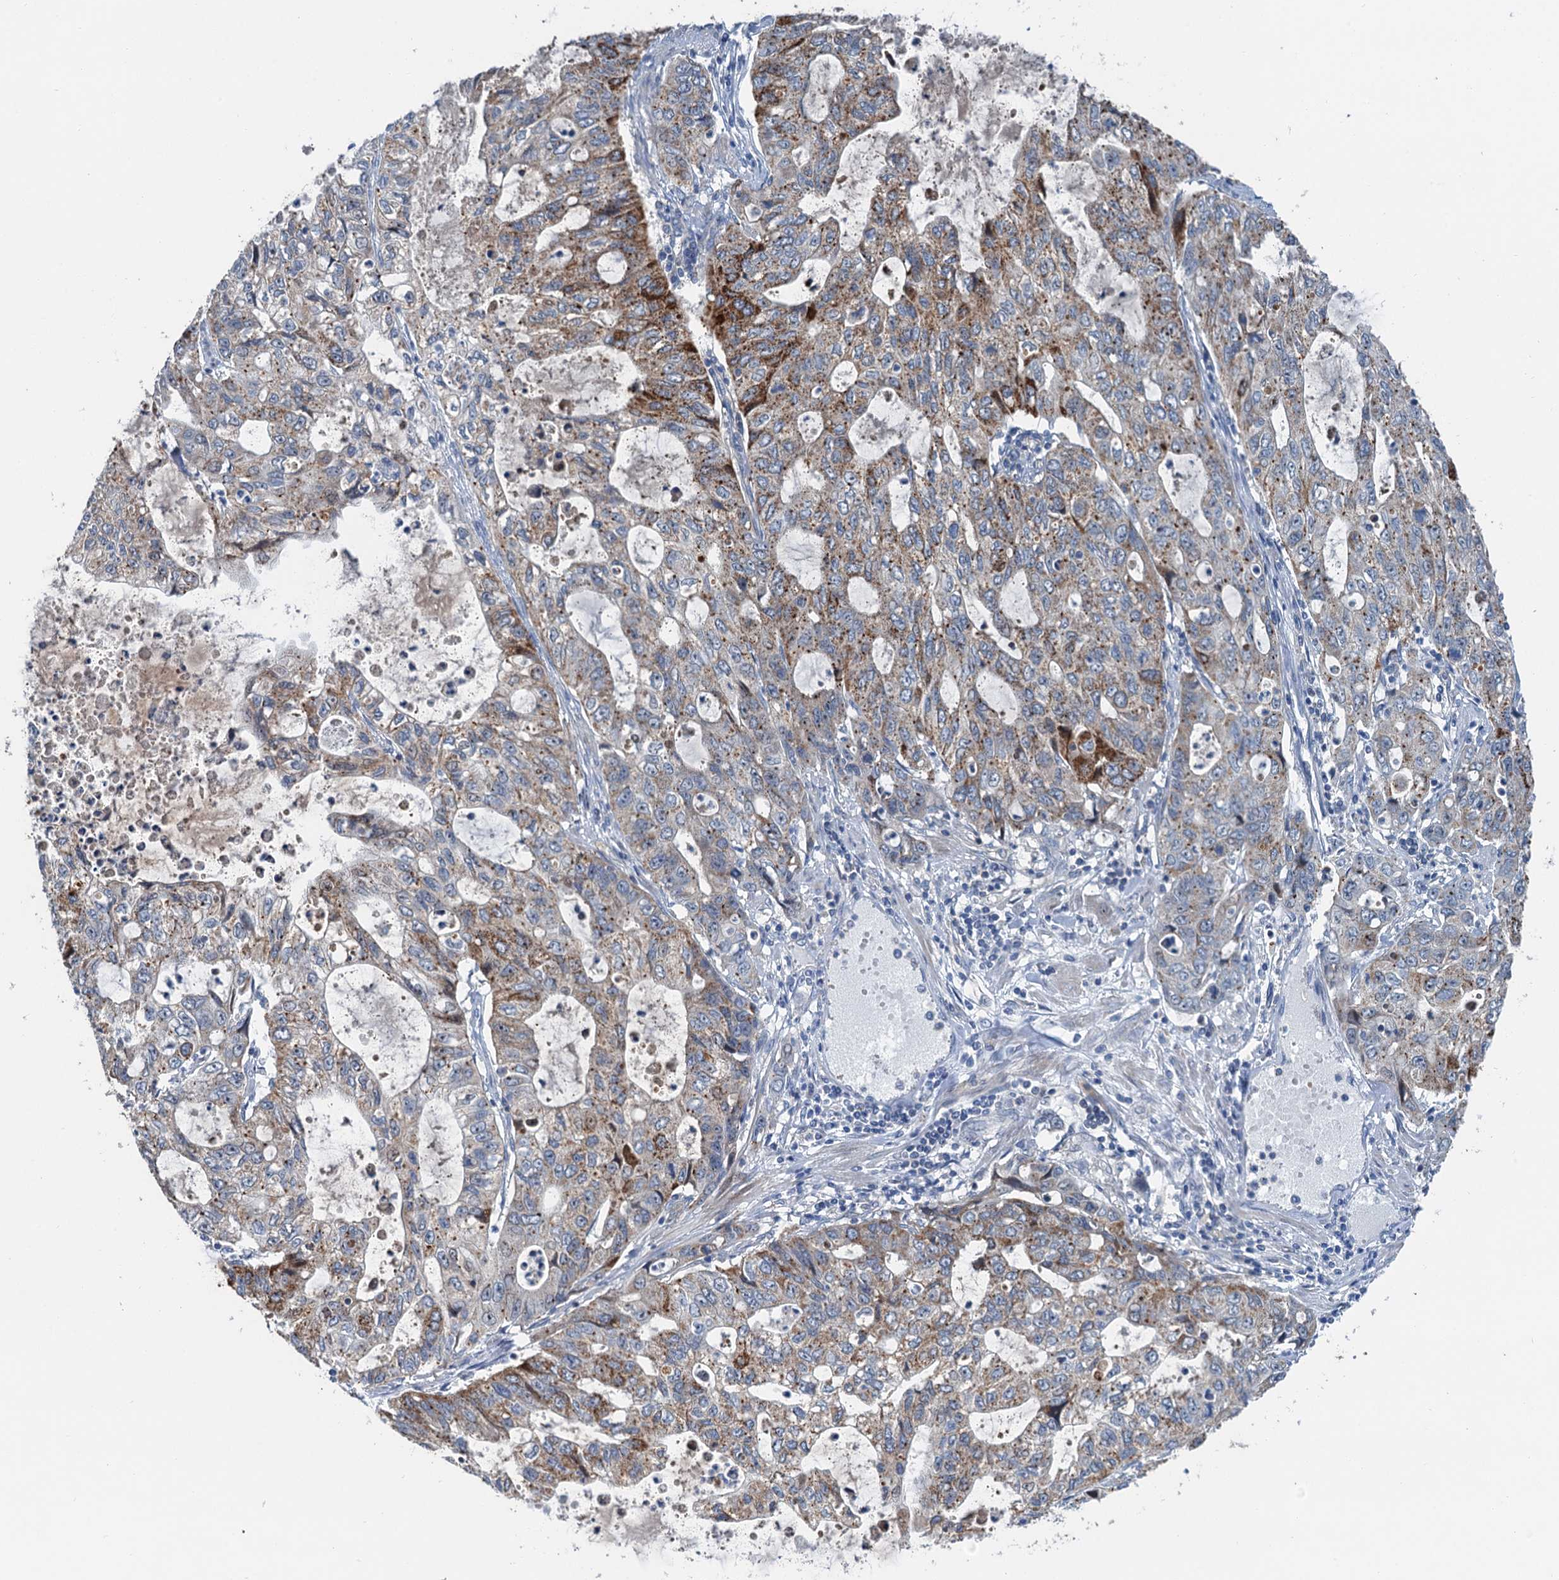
{"staining": {"intensity": "strong", "quantity": "<25%", "location": "cytoplasmic/membranous"}, "tissue": "stomach cancer", "cell_type": "Tumor cells", "image_type": "cancer", "snomed": [{"axis": "morphology", "description": "Adenocarcinoma, NOS"}, {"axis": "topography", "description": "Stomach, upper"}], "caption": "The photomicrograph displays a brown stain indicating the presence of a protein in the cytoplasmic/membranous of tumor cells in stomach cancer. The protein of interest is shown in brown color, while the nuclei are stained blue.", "gene": "ANKRD26", "patient": {"sex": "female", "age": 52}}